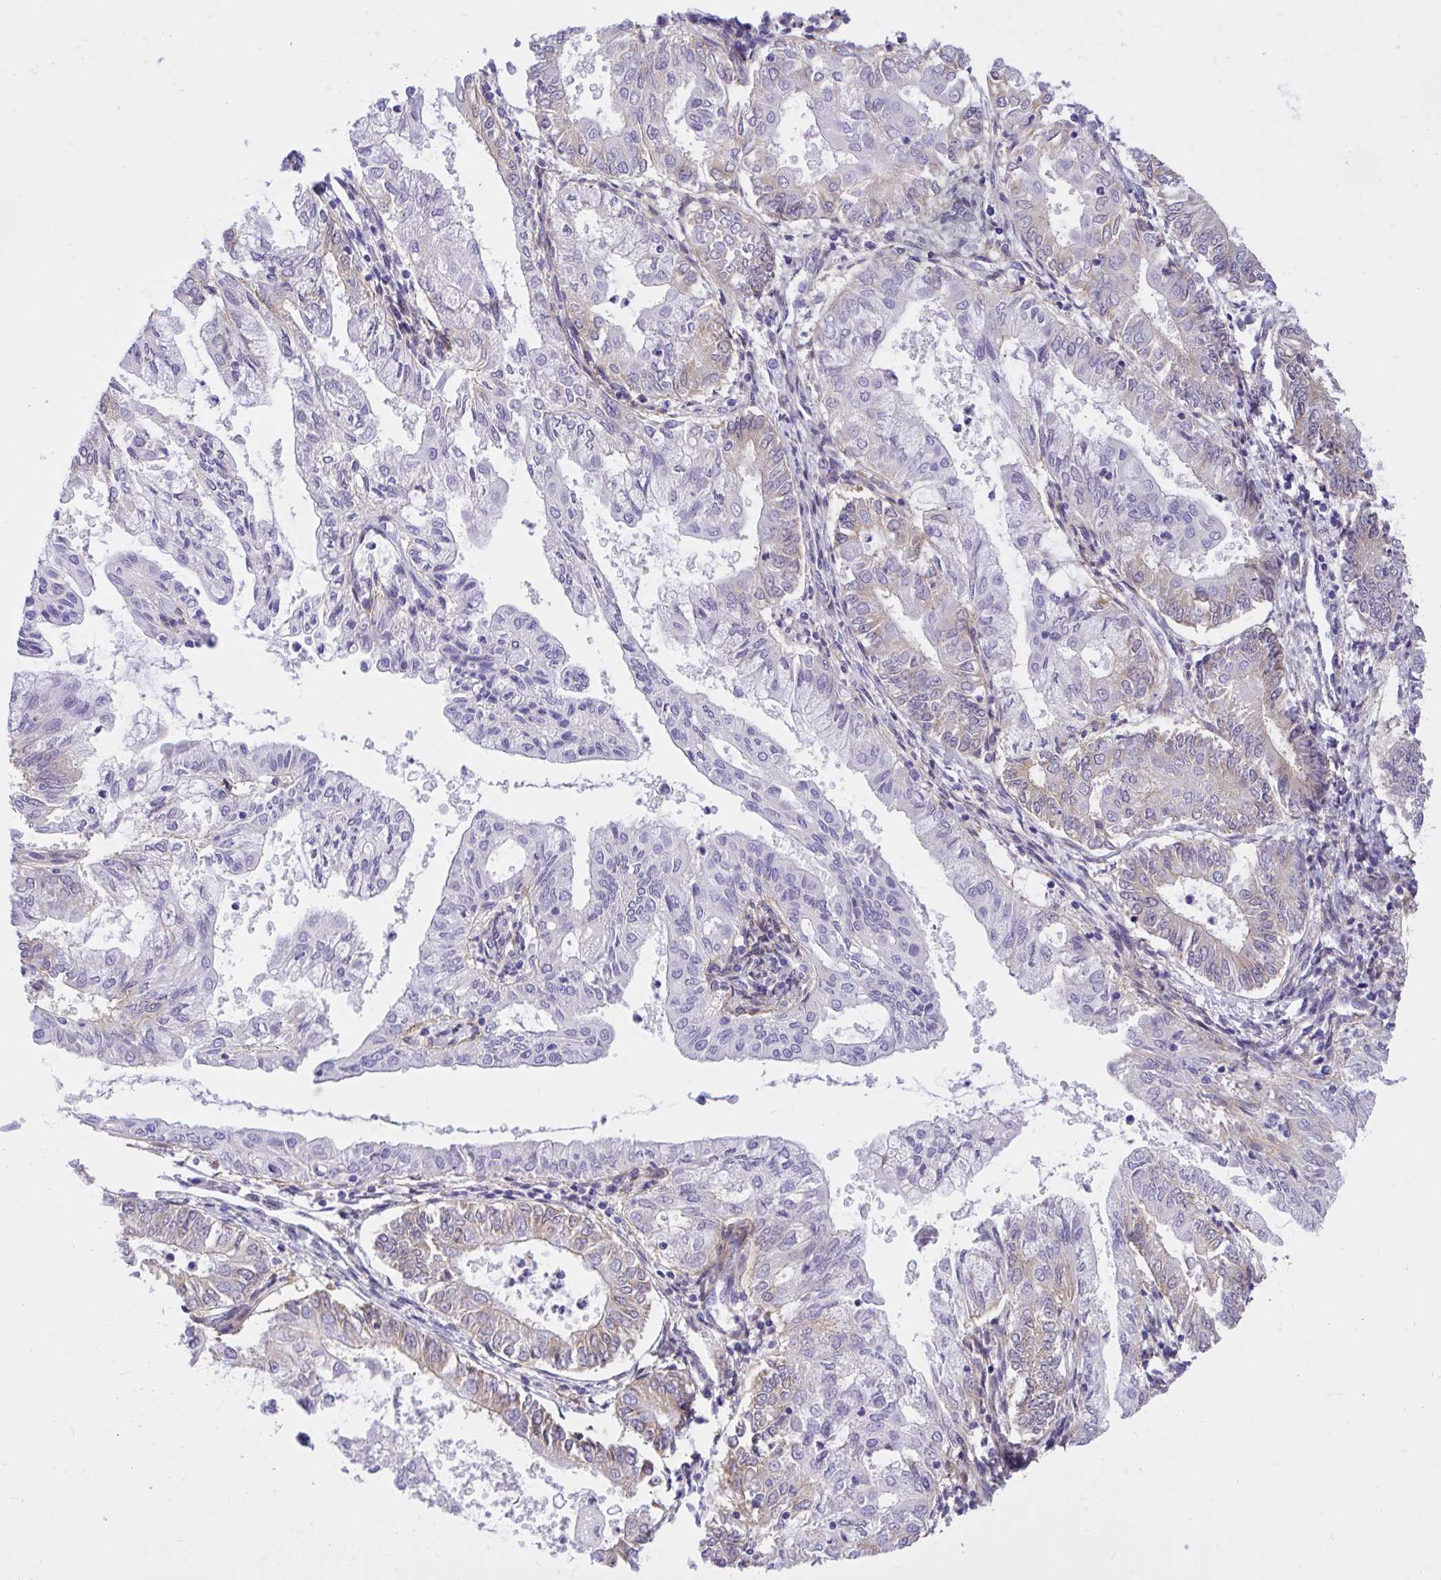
{"staining": {"intensity": "negative", "quantity": "none", "location": "none"}, "tissue": "endometrial cancer", "cell_type": "Tumor cells", "image_type": "cancer", "snomed": [{"axis": "morphology", "description": "Adenocarcinoma, NOS"}, {"axis": "topography", "description": "Endometrium"}], "caption": "This is a micrograph of immunohistochemistry (IHC) staining of adenocarcinoma (endometrial), which shows no expression in tumor cells.", "gene": "TLN2", "patient": {"sex": "female", "age": 68}}